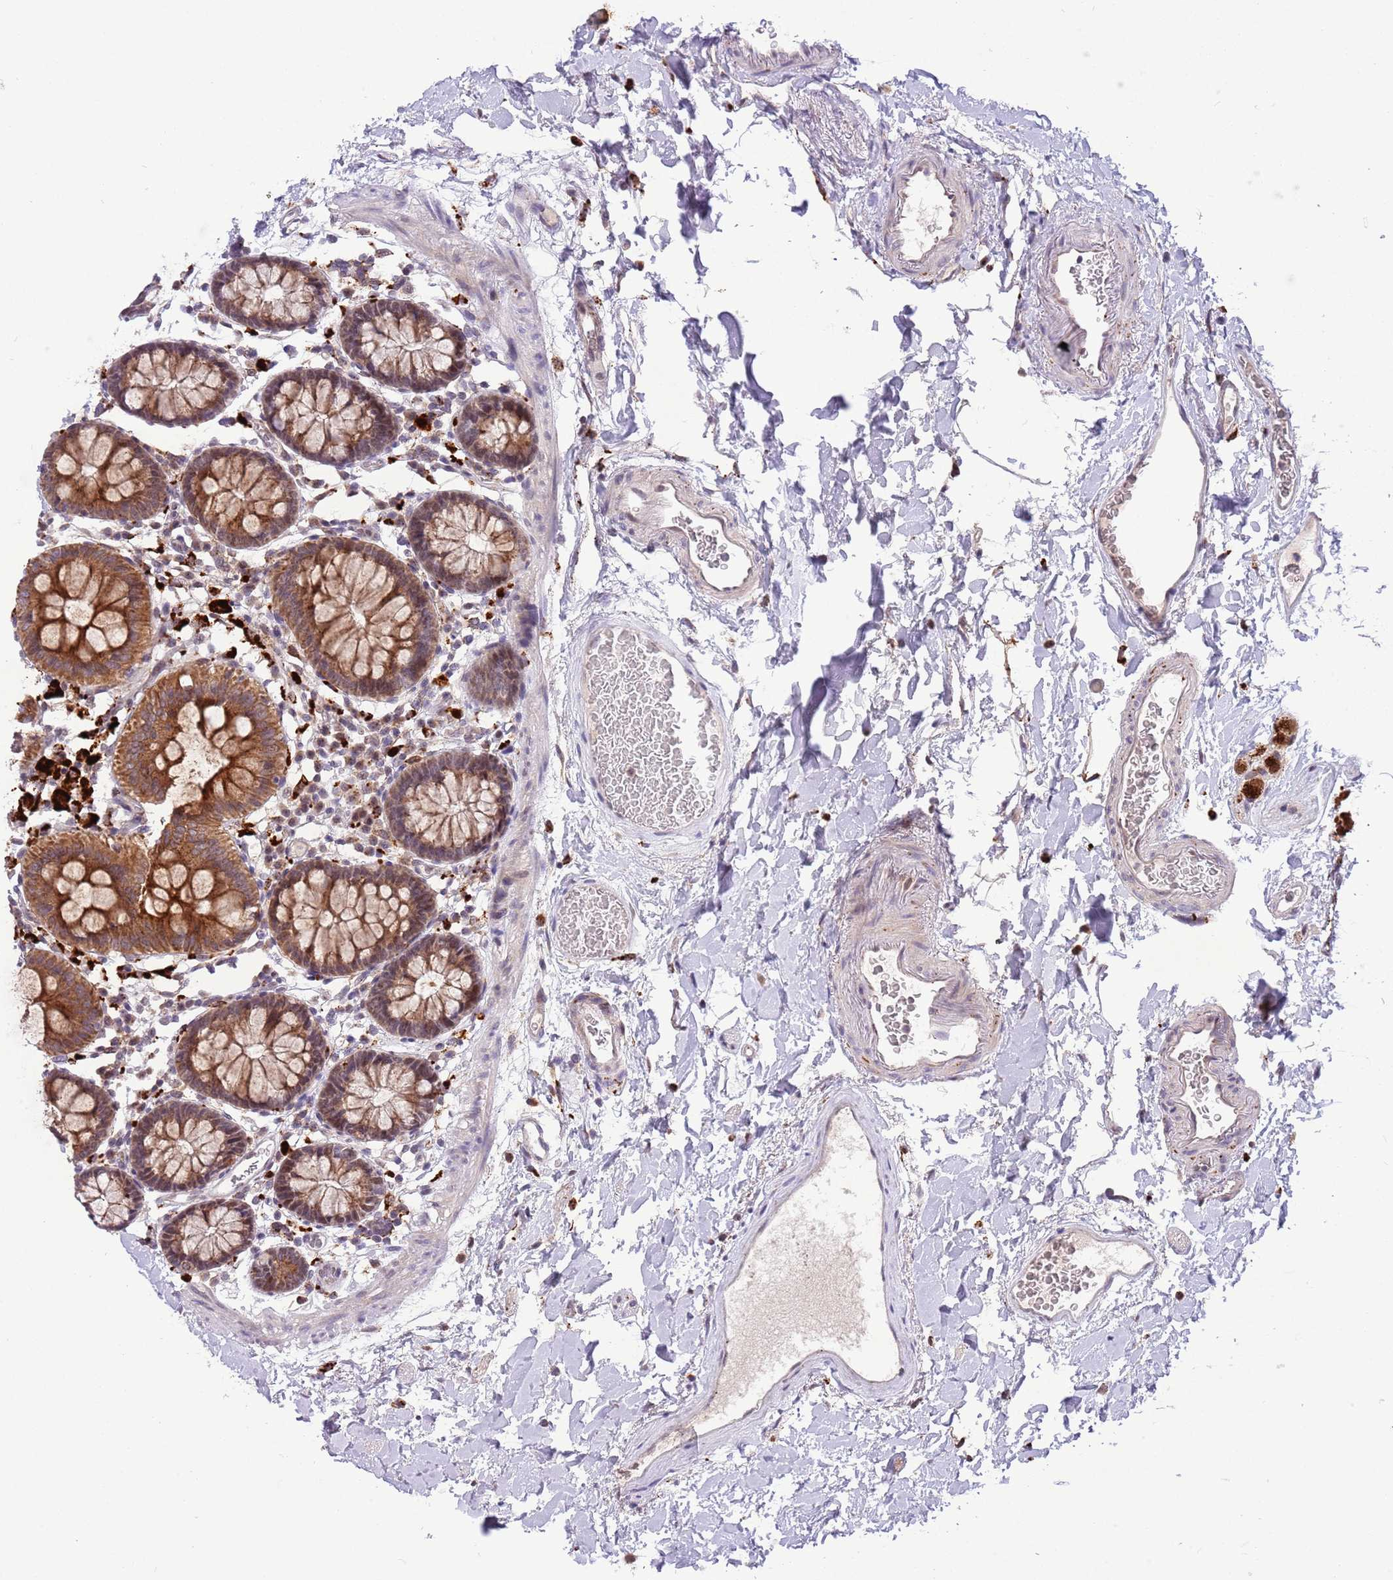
{"staining": {"intensity": "weak", "quantity": "25%-75%", "location": "cytoplasmic/membranous"}, "tissue": "colon", "cell_type": "Endothelial cells", "image_type": "normal", "snomed": [{"axis": "morphology", "description": "Normal tissue, NOS"}, {"axis": "topography", "description": "Colon"}], "caption": "Immunohistochemistry (IHC) (DAB (3,3'-diaminobenzidine)) staining of benign colon displays weak cytoplasmic/membranous protein staining in approximately 25%-75% of endothelial cells.", "gene": "TRIM27", "patient": {"sex": "male", "age": 75}}